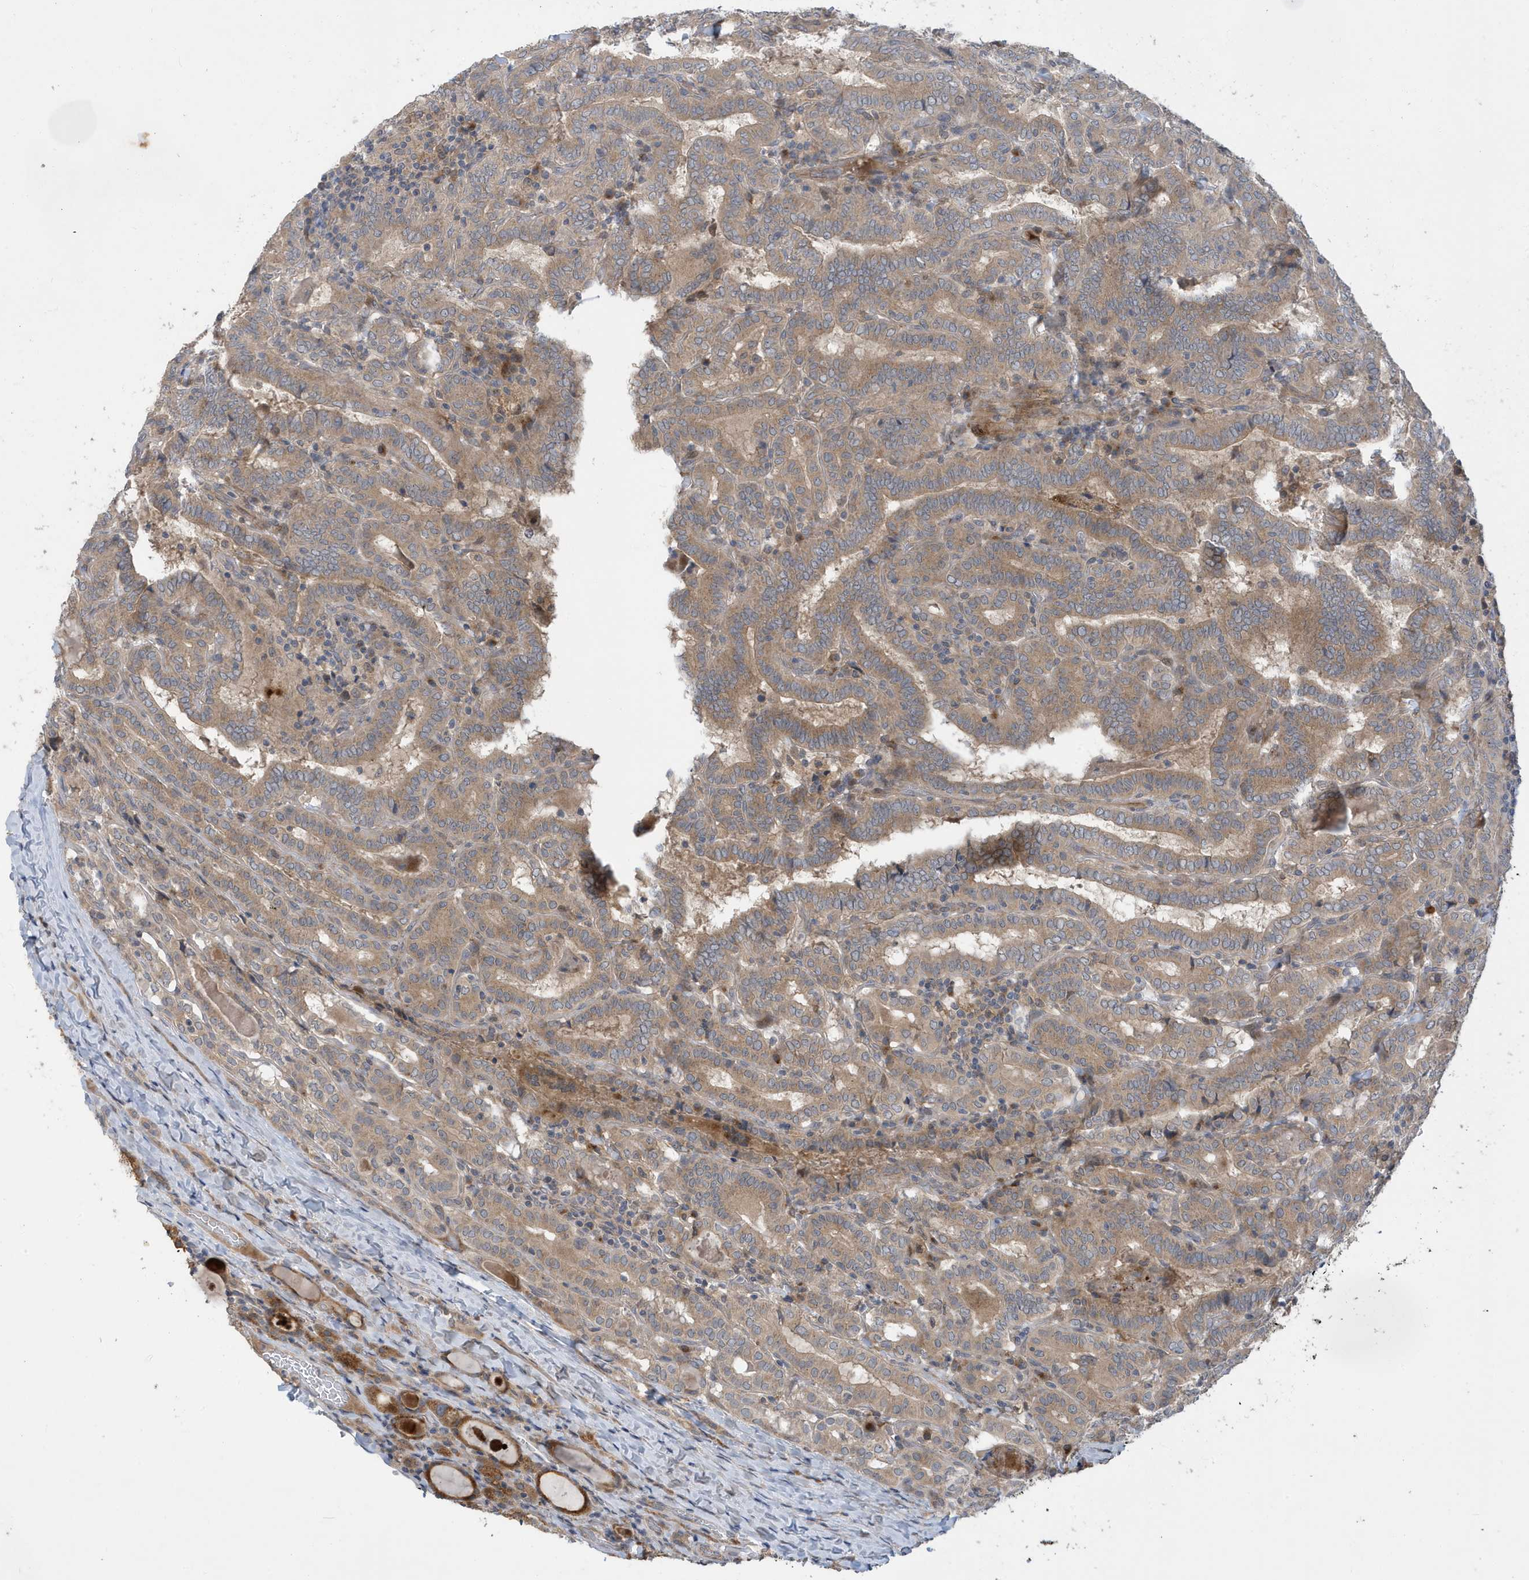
{"staining": {"intensity": "weak", "quantity": ">75%", "location": "cytoplasmic/membranous"}, "tissue": "thyroid cancer", "cell_type": "Tumor cells", "image_type": "cancer", "snomed": [{"axis": "morphology", "description": "Papillary adenocarcinoma, NOS"}, {"axis": "topography", "description": "Thyroid gland"}], "caption": "This photomicrograph exhibits thyroid cancer (papillary adenocarcinoma) stained with IHC to label a protein in brown. The cytoplasmic/membranous of tumor cells show weak positivity for the protein. Nuclei are counter-stained blue.", "gene": "LAPTM4A", "patient": {"sex": "female", "age": 72}}